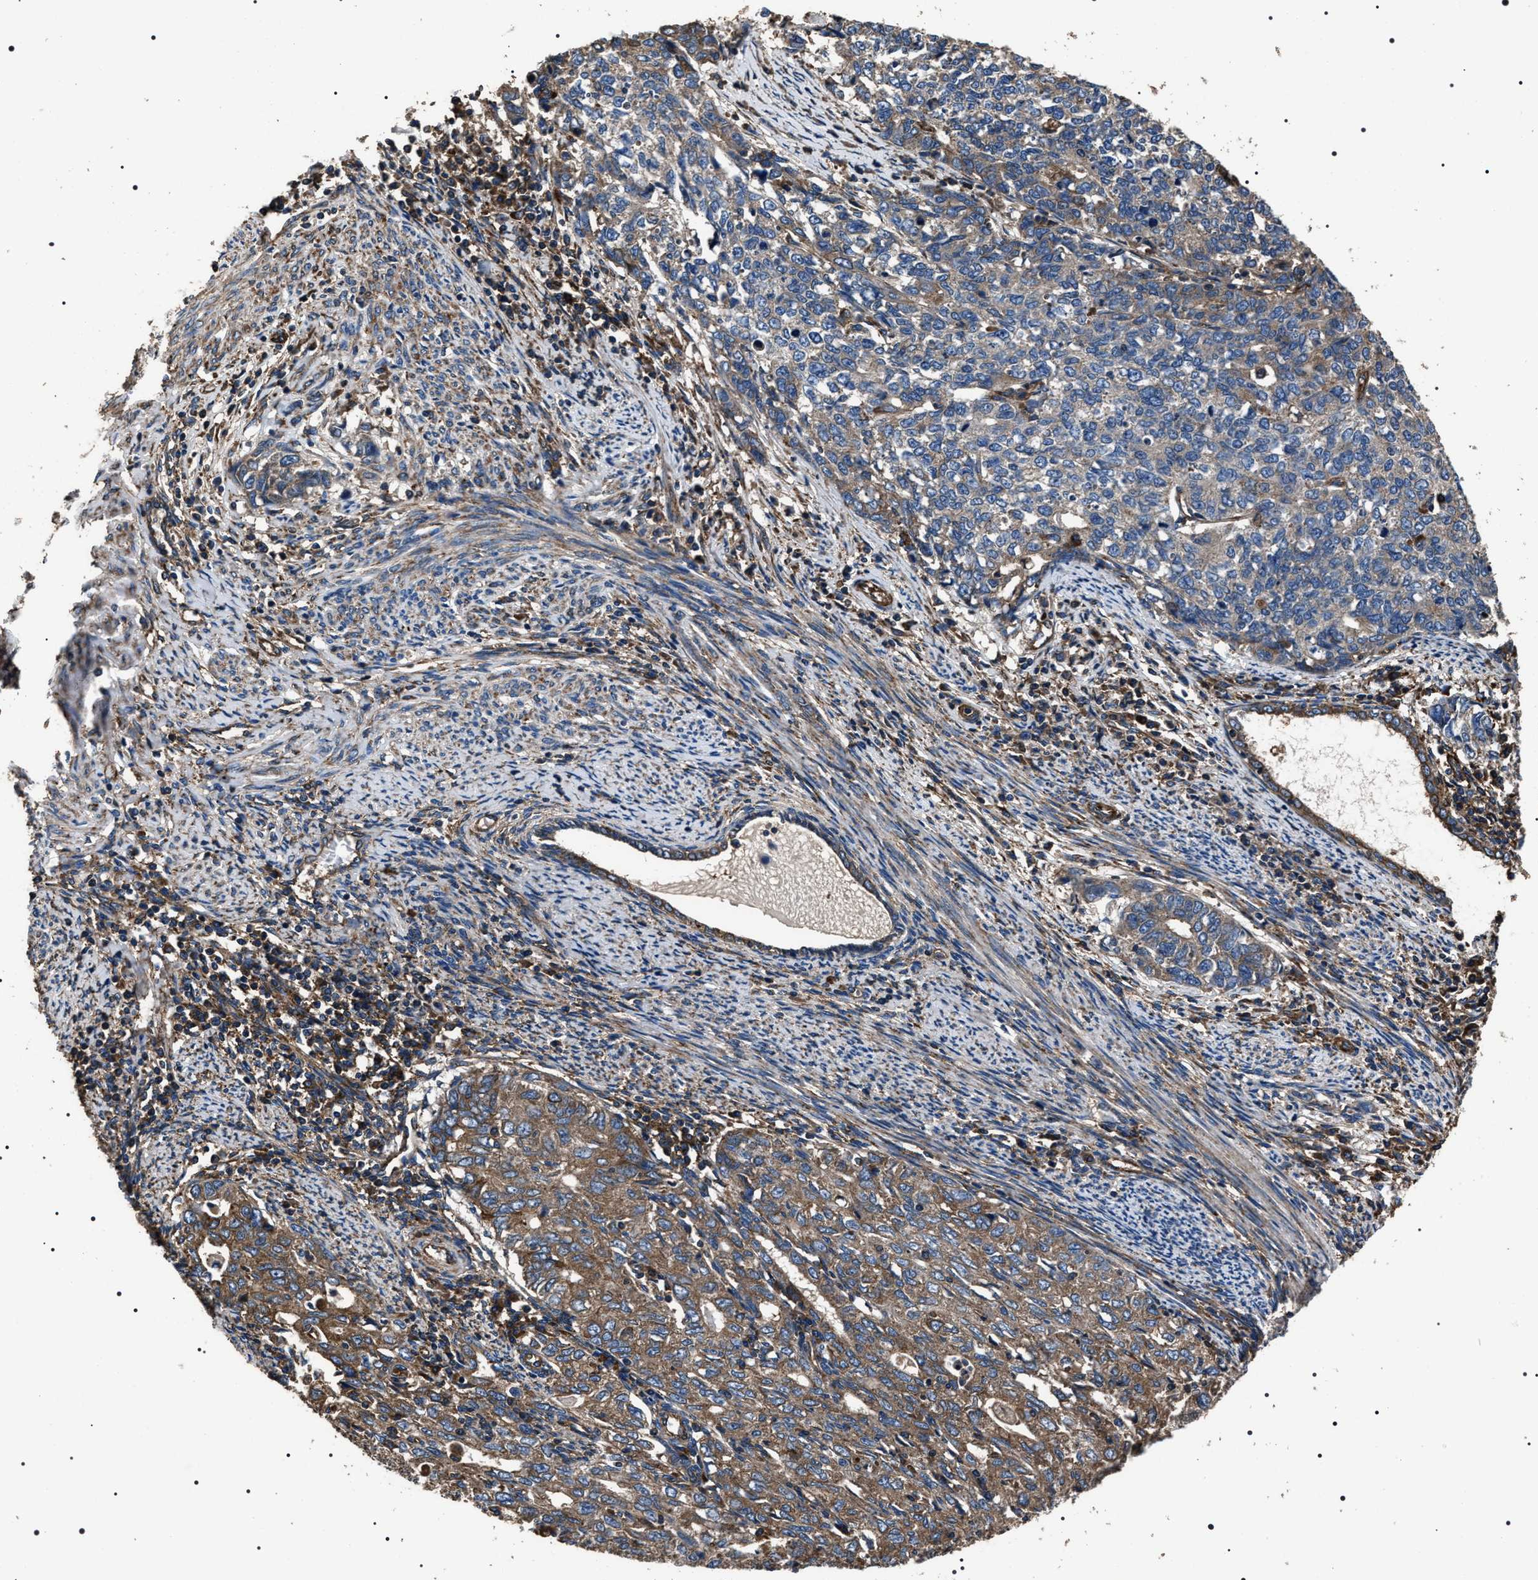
{"staining": {"intensity": "moderate", "quantity": "<25%", "location": "cytoplasmic/membranous"}, "tissue": "cervical cancer", "cell_type": "Tumor cells", "image_type": "cancer", "snomed": [{"axis": "morphology", "description": "Squamous cell carcinoma, NOS"}, {"axis": "topography", "description": "Cervix"}], "caption": "DAB (3,3'-diaminobenzidine) immunohistochemical staining of human squamous cell carcinoma (cervical) exhibits moderate cytoplasmic/membranous protein staining in approximately <25% of tumor cells. The protein of interest is shown in brown color, while the nuclei are stained blue.", "gene": "HSCB", "patient": {"sex": "female", "age": 63}}